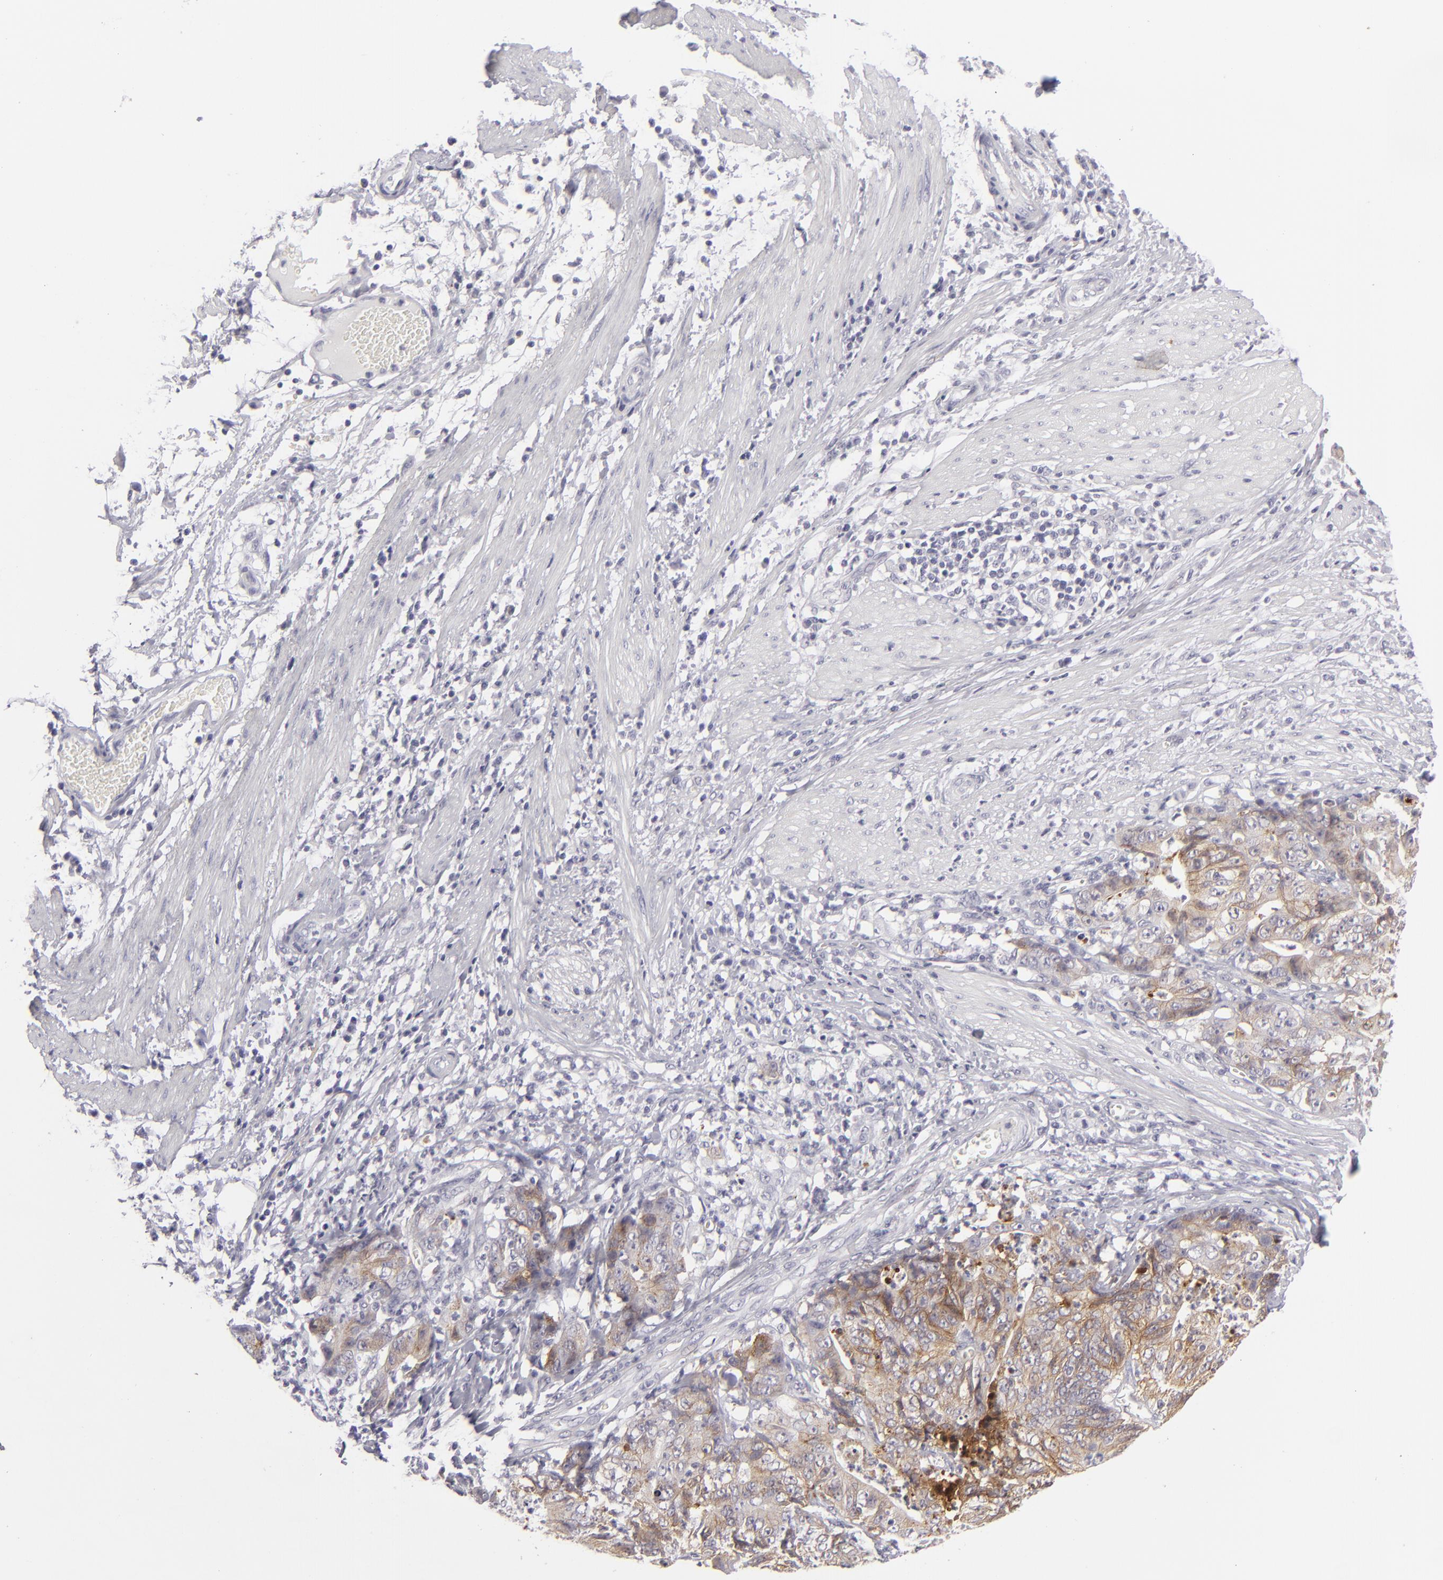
{"staining": {"intensity": "moderate", "quantity": "25%-75%", "location": "cytoplasmic/membranous"}, "tissue": "stomach cancer", "cell_type": "Tumor cells", "image_type": "cancer", "snomed": [{"axis": "morphology", "description": "Adenocarcinoma, NOS"}, {"axis": "topography", "description": "Stomach, lower"}], "caption": "High-power microscopy captured an immunohistochemistry (IHC) photomicrograph of stomach cancer (adenocarcinoma), revealing moderate cytoplasmic/membranous expression in about 25%-75% of tumor cells. (Brightfield microscopy of DAB IHC at high magnification).", "gene": "JUP", "patient": {"sex": "female", "age": 86}}